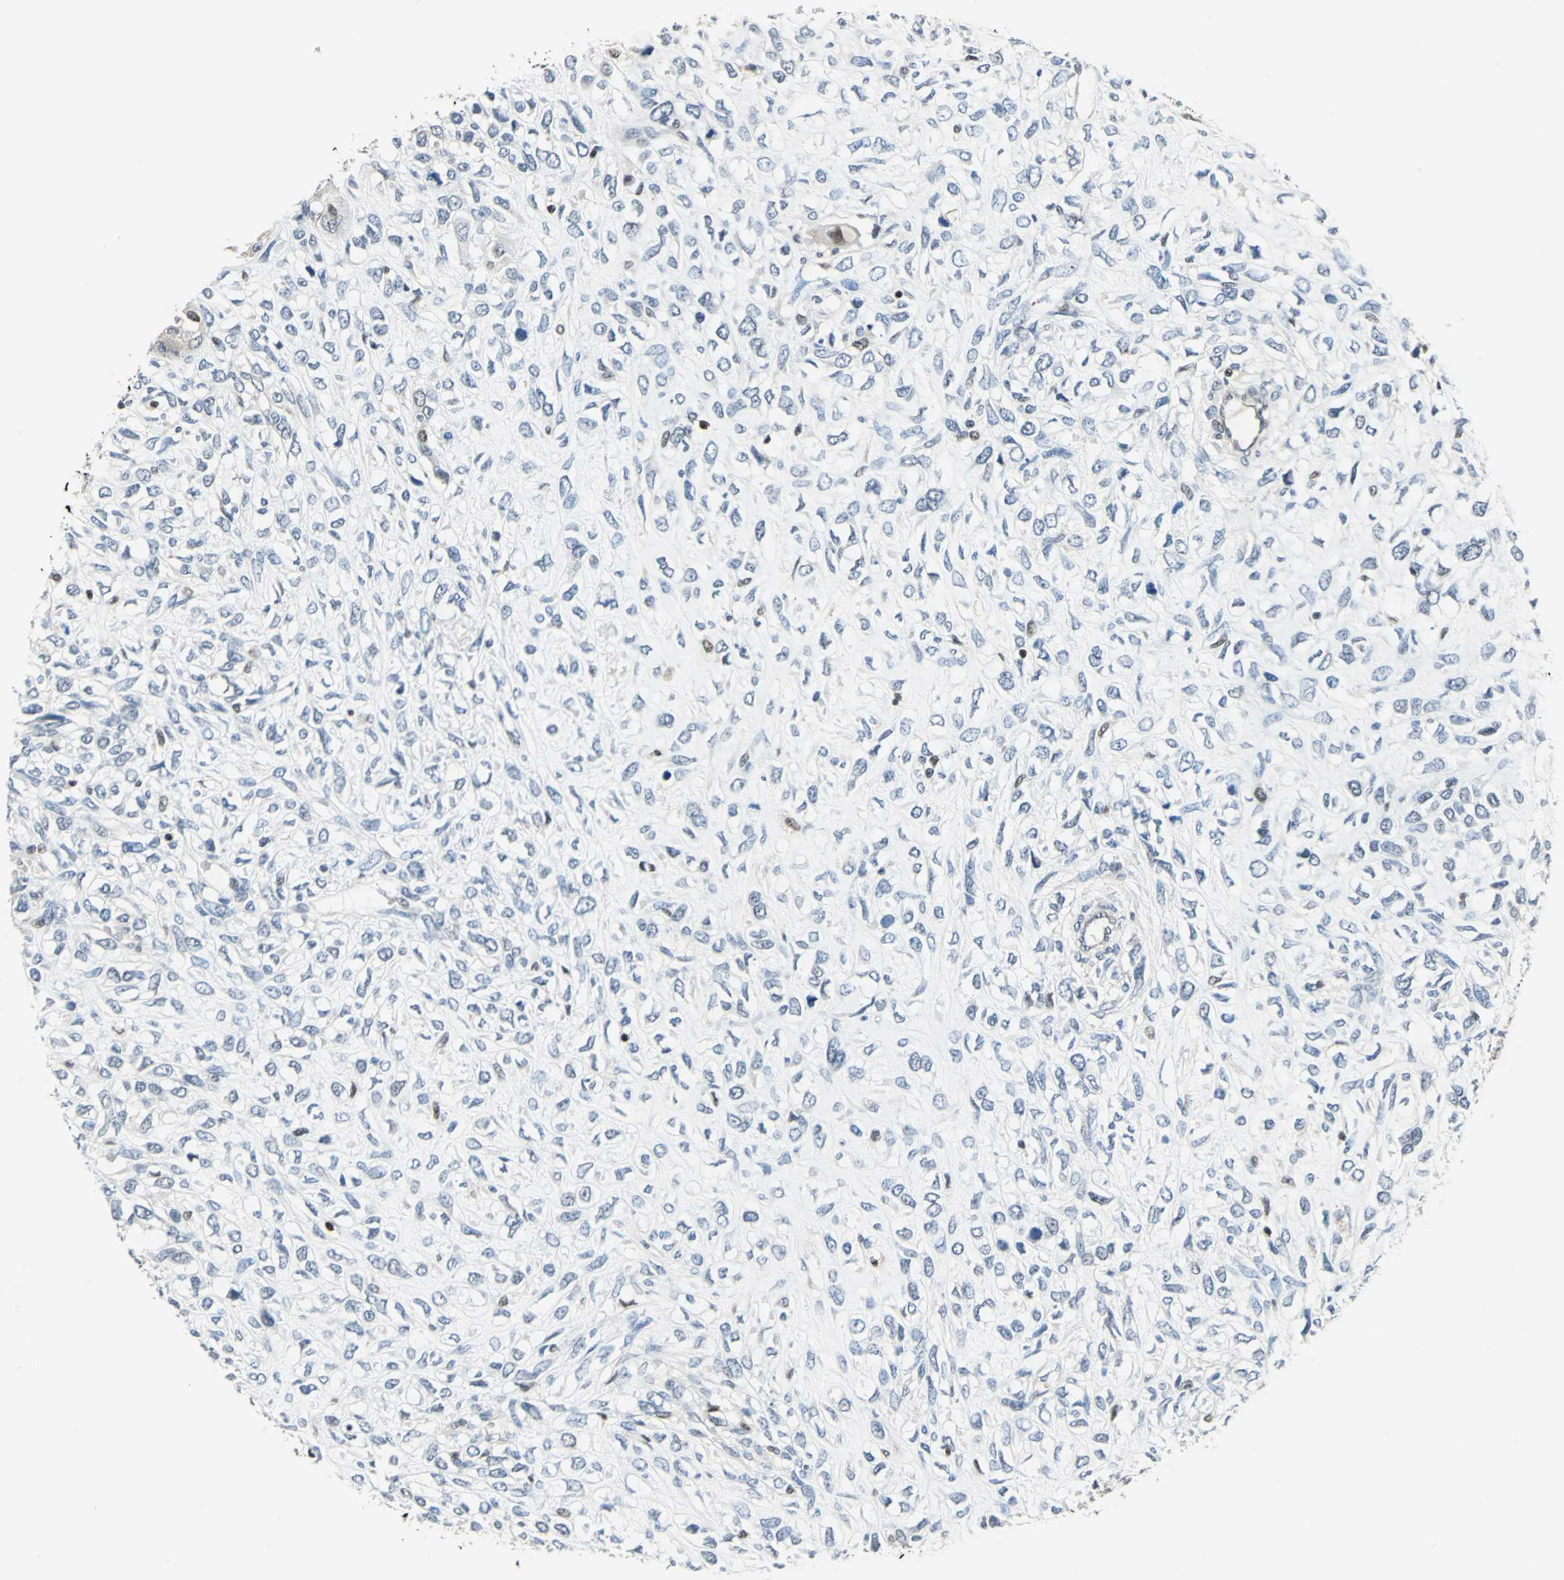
{"staining": {"intensity": "negative", "quantity": "none", "location": "none"}, "tissue": "head and neck cancer", "cell_type": "Tumor cells", "image_type": "cancer", "snomed": [{"axis": "morphology", "description": "Necrosis, NOS"}, {"axis": "morphology", "description": "Neoplasm, malignant, NOS"}, {"axis": "topography", "description": "Salivary gland"}, {"axis": "topography", "description": "Head-Neck"}], "caption": "Tumor cells show no significant protein positivity in head and neck cancer.", "gene": "PSME1", "patient": {"sex": "male", "age": 43}}